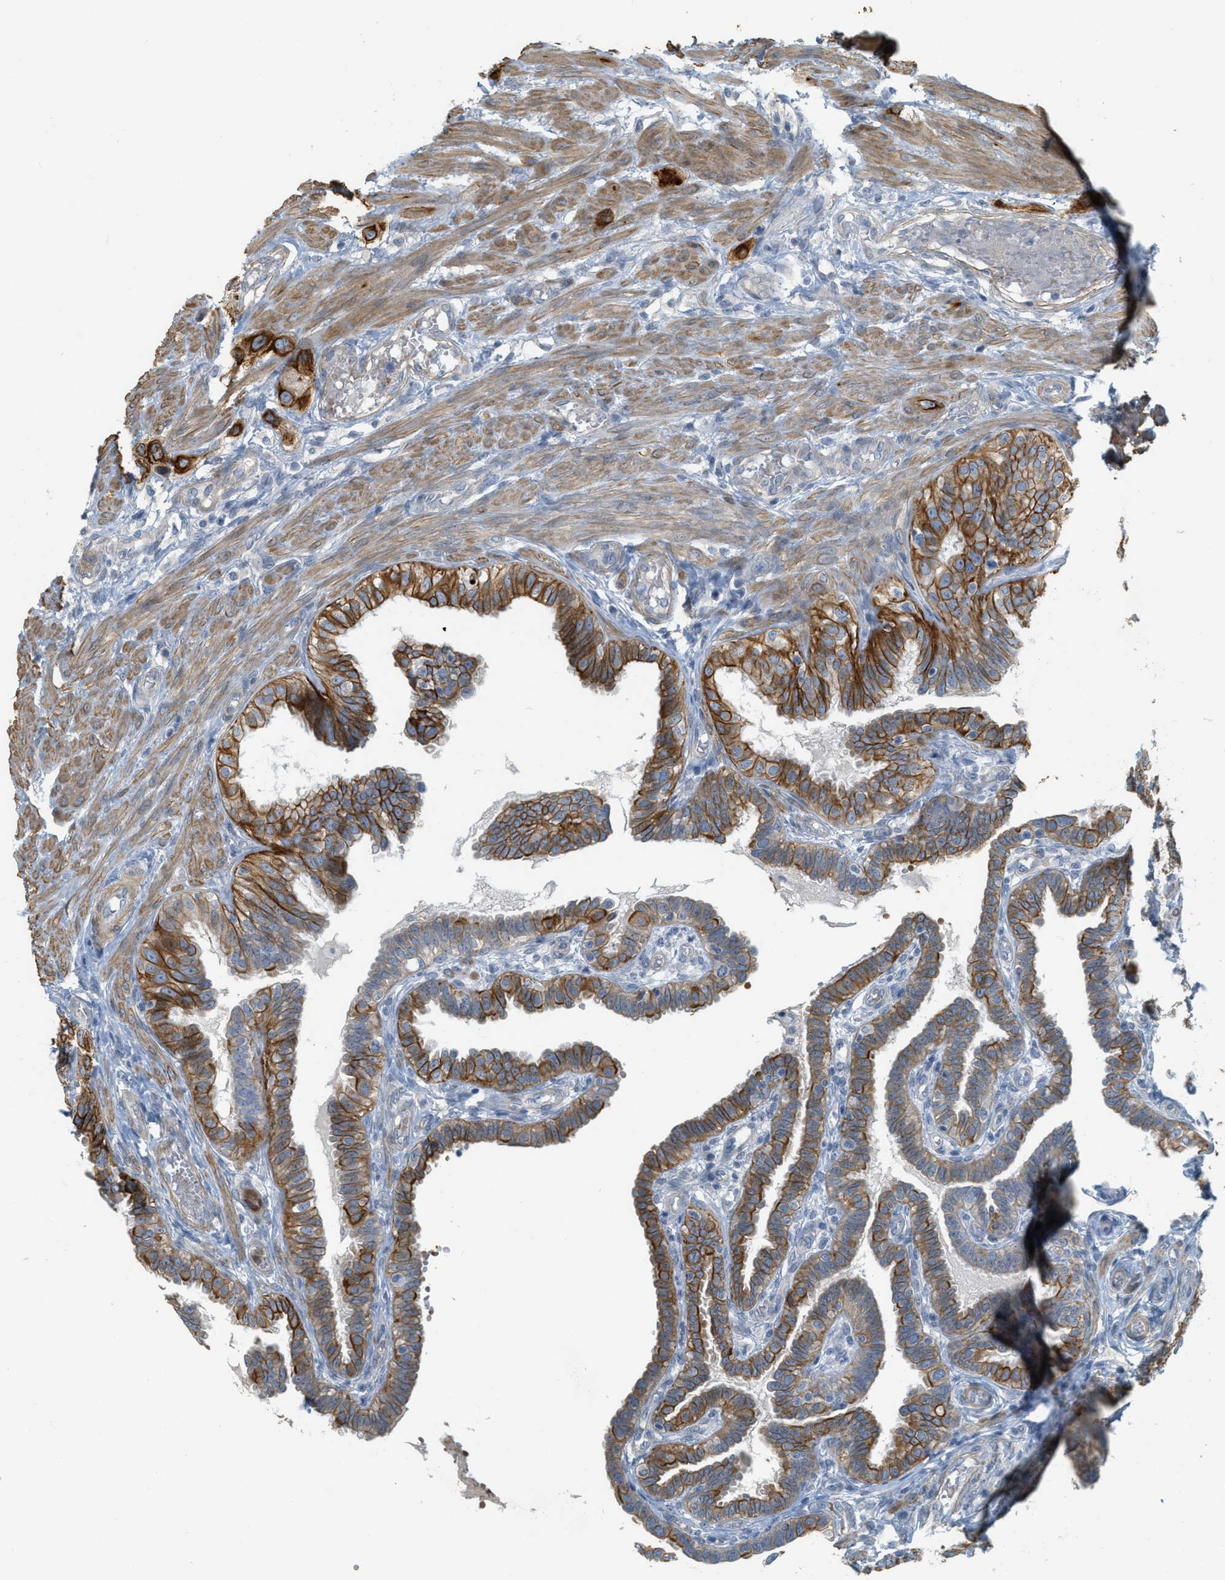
{"staining": {"intensity": "moderate", "quantity": ">75%", "location": "cytoplasmic/membranous"}, "tissue": "fallopian tube", "cell_type": "Glandular cells", "image_type": "normal", "snomed": [{"axis": "morphology", "description": "Normal tissue, NOS"}, {"axis": "topography", "description": "Fallopian tube"}, {"axis": "topography", "description": "Placenta"}], "caption": "Immunohistochemistry (IHC) photomicrograph of unremarkable fallopian tube stained for a protein (brown), which demonstrates medium levels of moderate cytoplasmic/membranous positivity in about >75% of glandular cells.", "gene": "MRS2", "patient": {"sex": "female", "age": 34}}